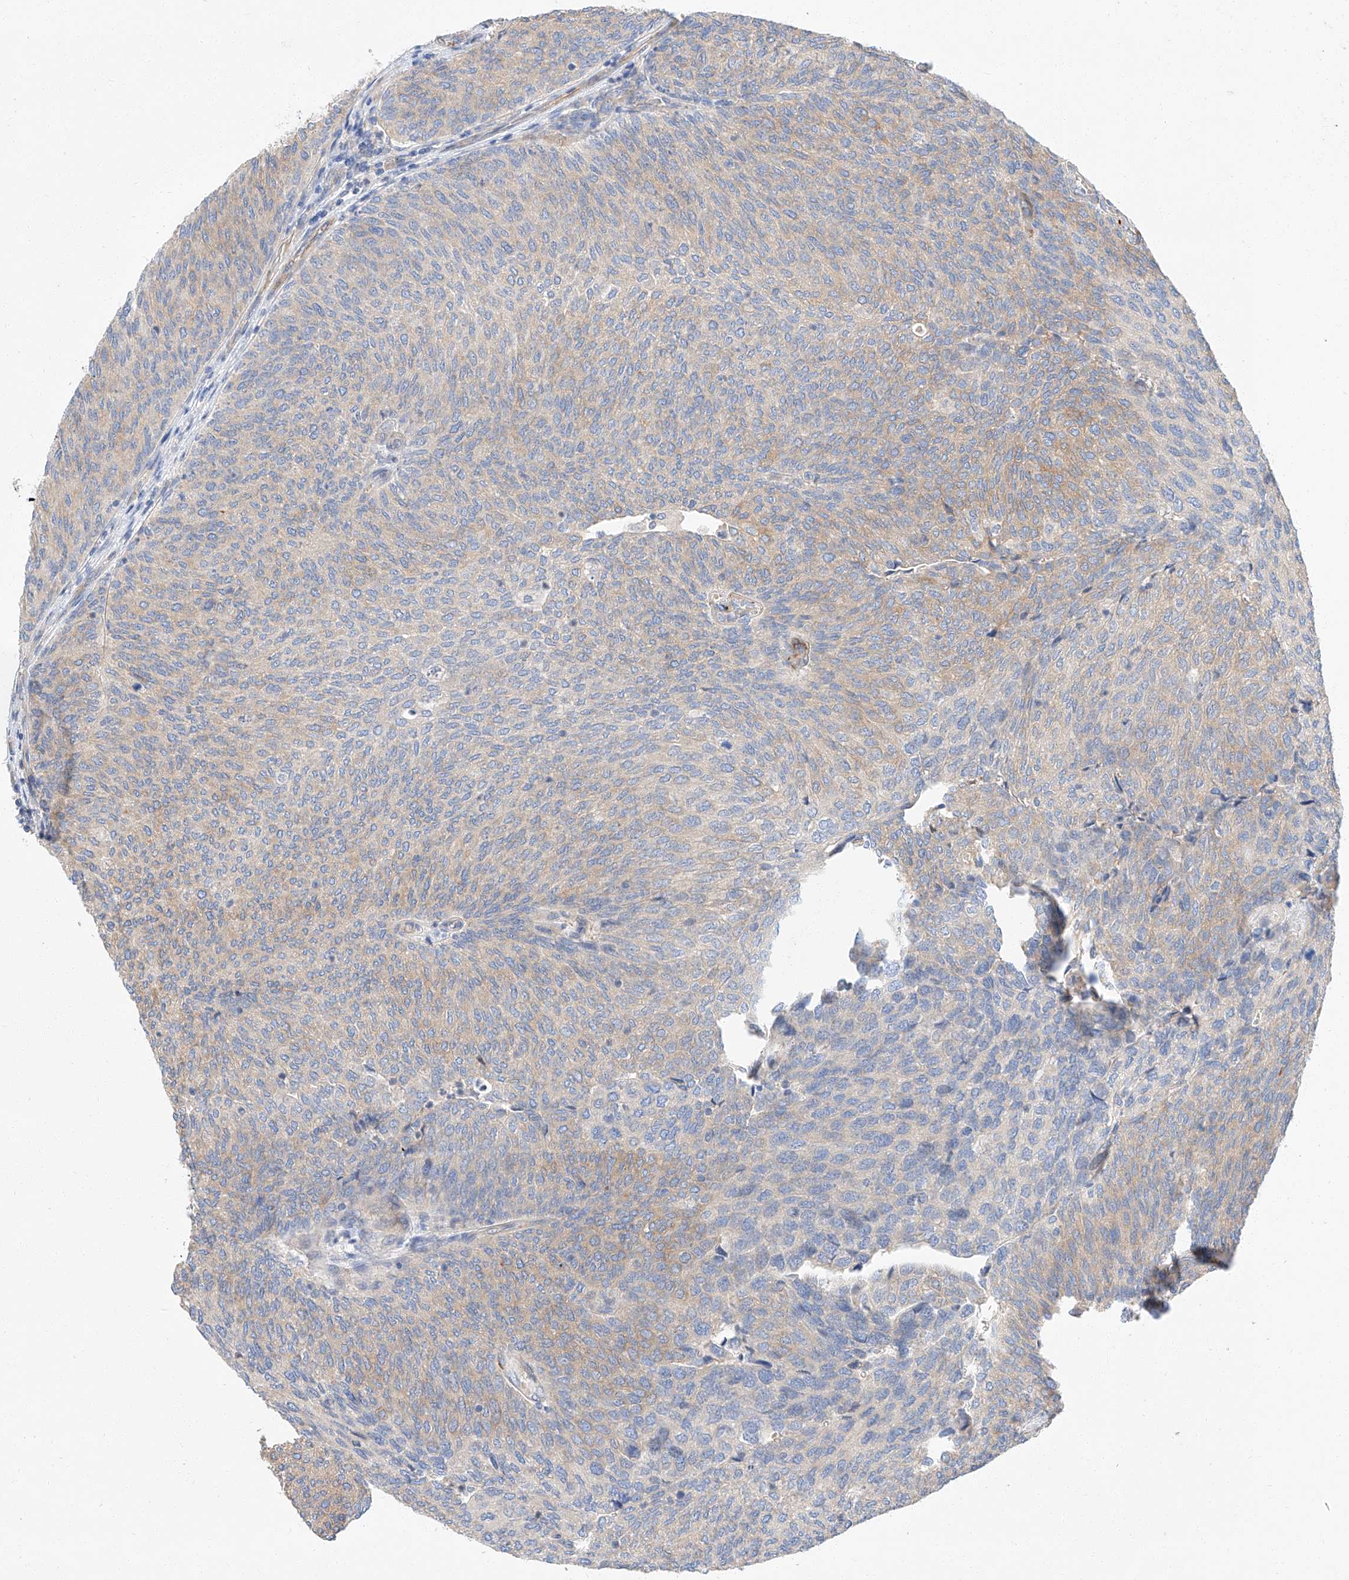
{"staining": {"intensity": "weak", "quantity": "25%-75%", "location": "cytoplasmic/membranous"}, "tissue": "urothelial cancer", "cell_type": "Tumor cells", "image_type": "cancer", "snomed": [{"axis": "morphology", "description": "Urothelial carcinoma, Low grade"}, {"axis": "topography", "description": "Urinary bladder"}], "caption": "Immunohistochemistry staining of low-grade urothelial carcinoma, which displays low levels of weak cytoplasmic/membranous positivity in about 25%-75% of tumor cells indicating weak cytoplasmic/membranous protein expression. The staining was performed using DAB (3,3'-diaminobenzidine) (brown) for protein detection and nuclei were counterstained in hematoxylin (blue).", "gene": "GLMN", "patient": {"sex": "female", "age": 79}}